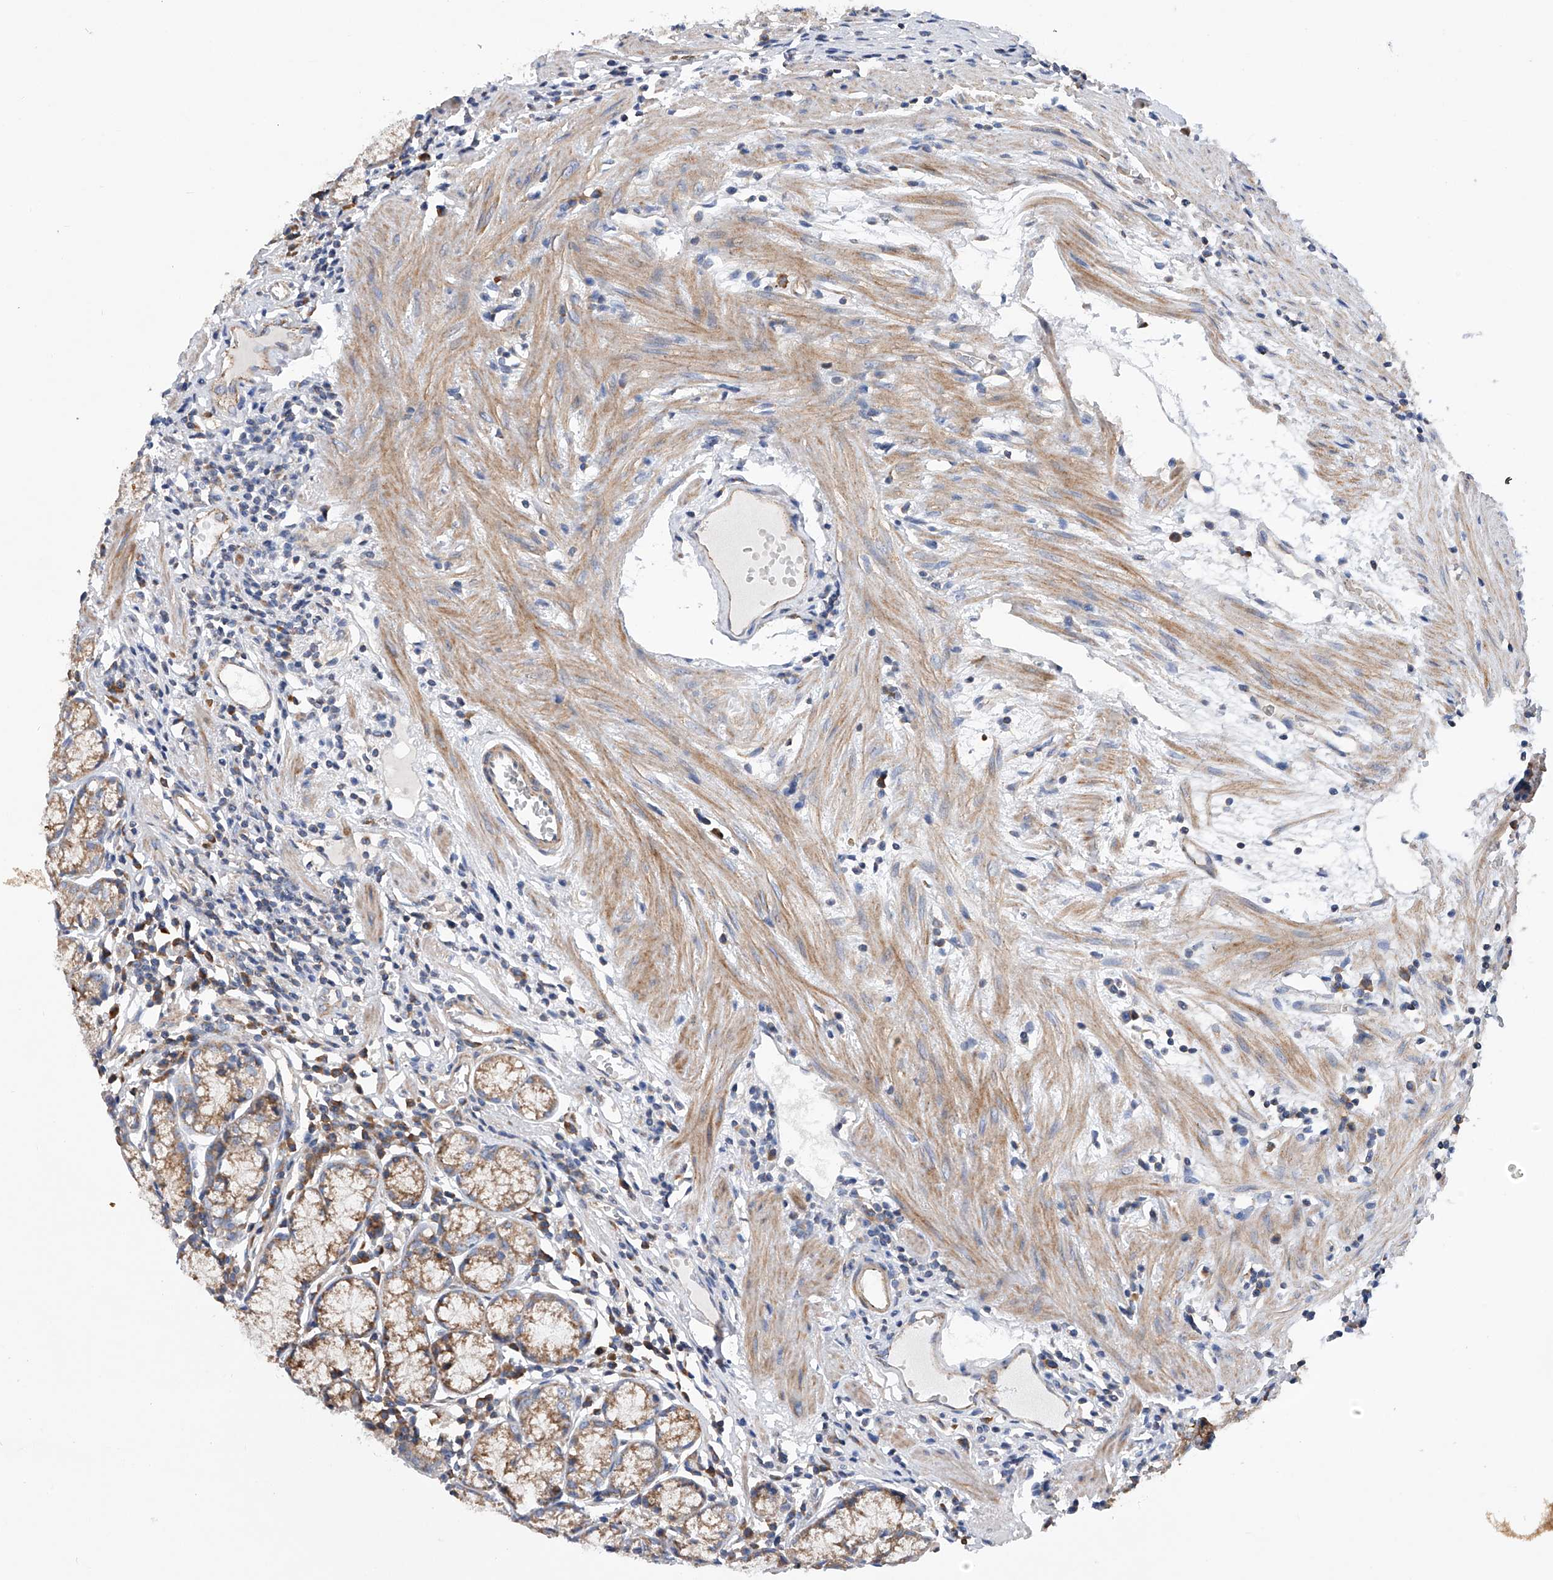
{"staining": {"intensity": "strong", "quantity": "25%-75%", "location": "cytoplasmic/membranous"}, "tissue": "stomach", "cell_type": "Glandular cells", "image_type": "normal", "snomed": [{"axis": "morphology", "description": "Normal tissue, NOS"}, {"axis": "topography", "description": "Stomach"}], "caption": "Glandular cells reveal high levels of strong cytoplasmic/membranous expression in approximately 25%-75% of cells in normal stomach. Using DAB (3,3'-diaminobenzidine) (brown) and hematoxylin (blue) stains, captured at high magnification using brightfield microscopy.", "gene": "MLYCD", "patient": {"sex": "male", "age": 55}}